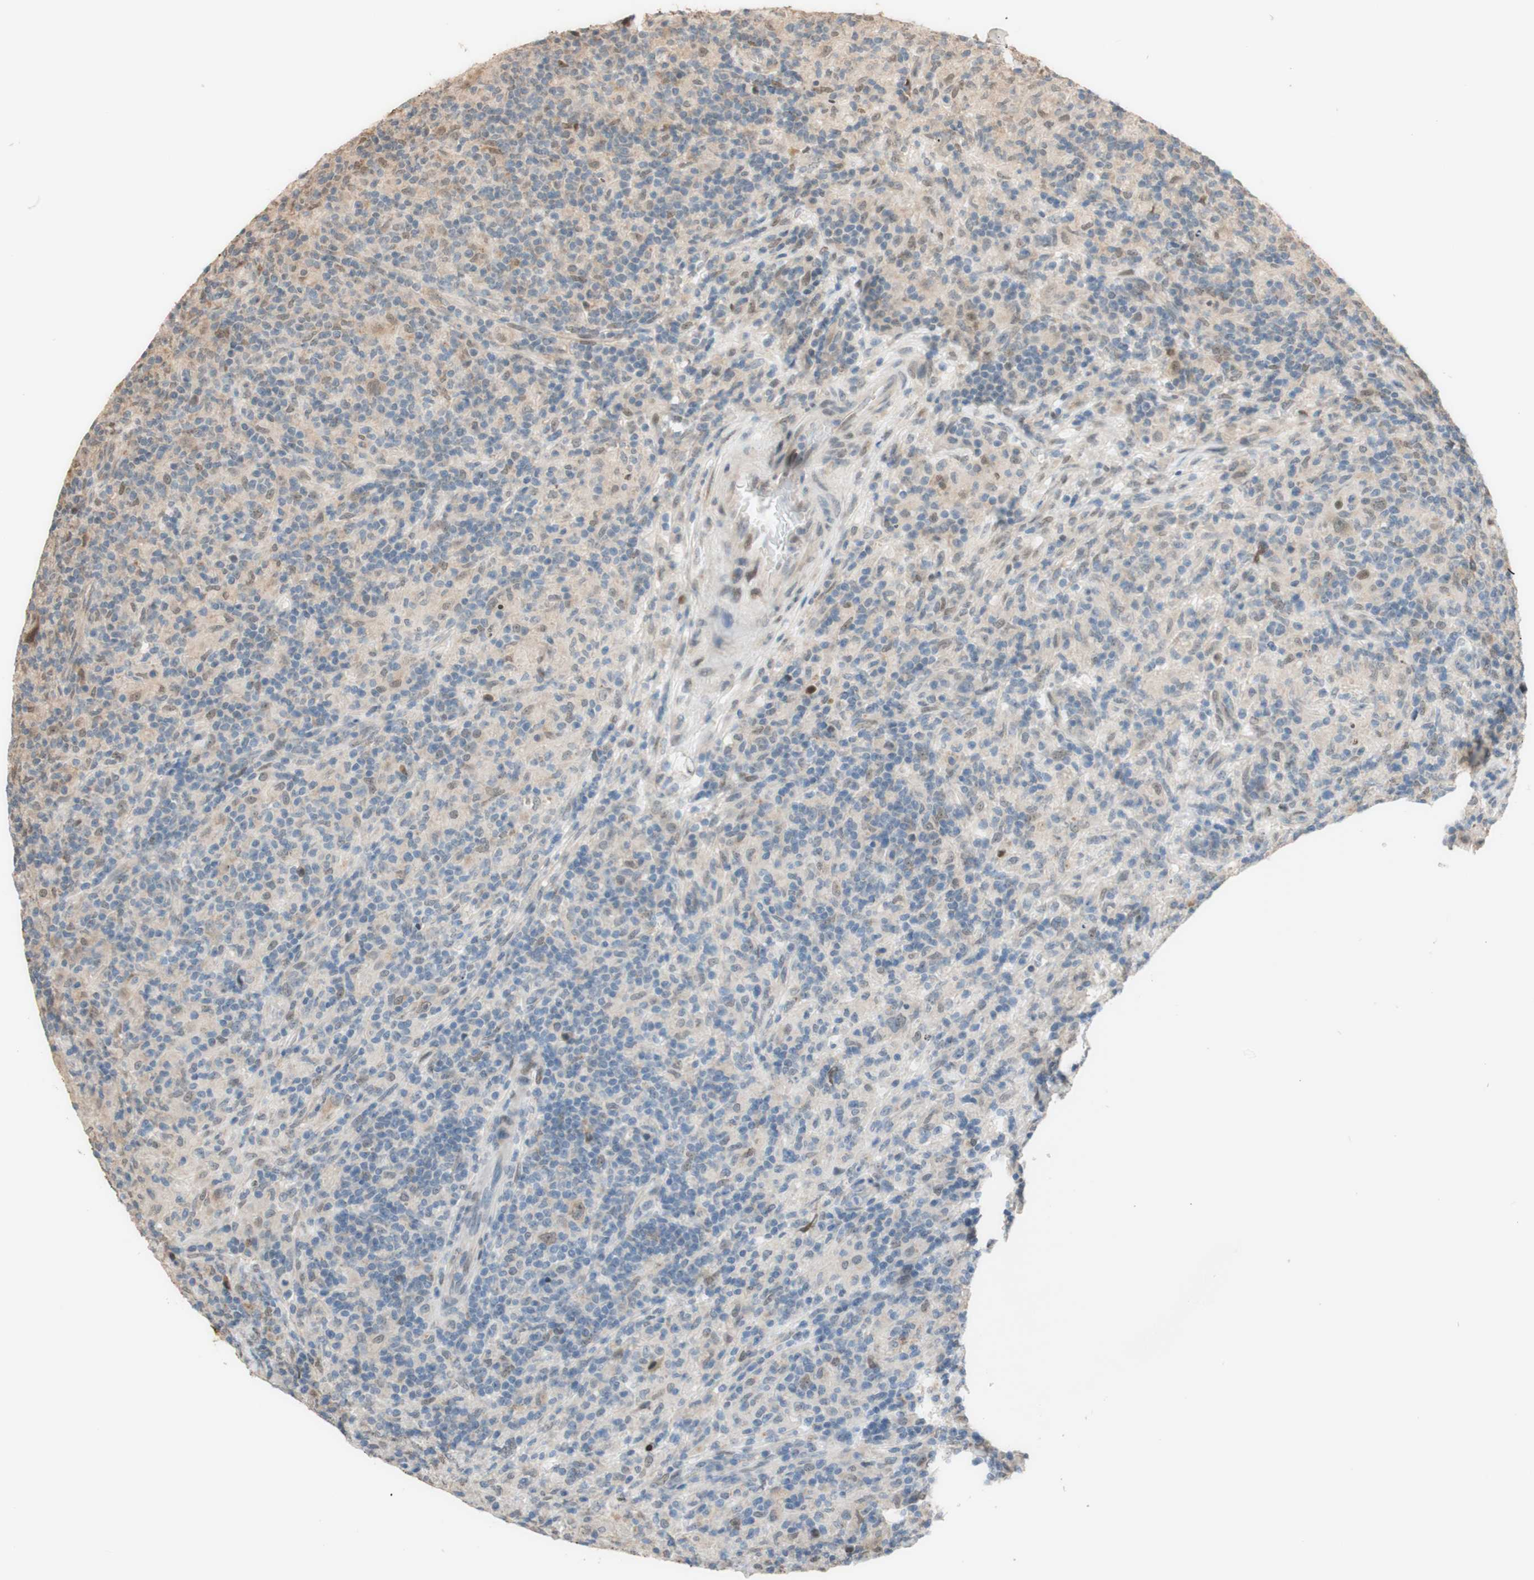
{"staining": {"intensity": "weak", "quantity": ">75%", "location": "cytoplasmic/membranous"}, "tissue": "lymphoma", "cell_type": "Tumor cells", "image_type": "cancer", "snomed": [{"axis": "morphology", "description": "Hodgkin's disease, NOS"}, {"axis": "topography", "description": "Lymph node"}], "caption": "DAB (3,3'-diaminobenzidine) immunohistochemical staining of human Hodgkin's disease reveals weak cytoplasmic/membranous protein positivity in approximately >75% of tumor cells. Immunohistochemistry (ihc) stains the protein of interest in brown and the nuclei are stained blue.", "gene": "CCNC", "patient": {"sex": "male", "age": 70}}